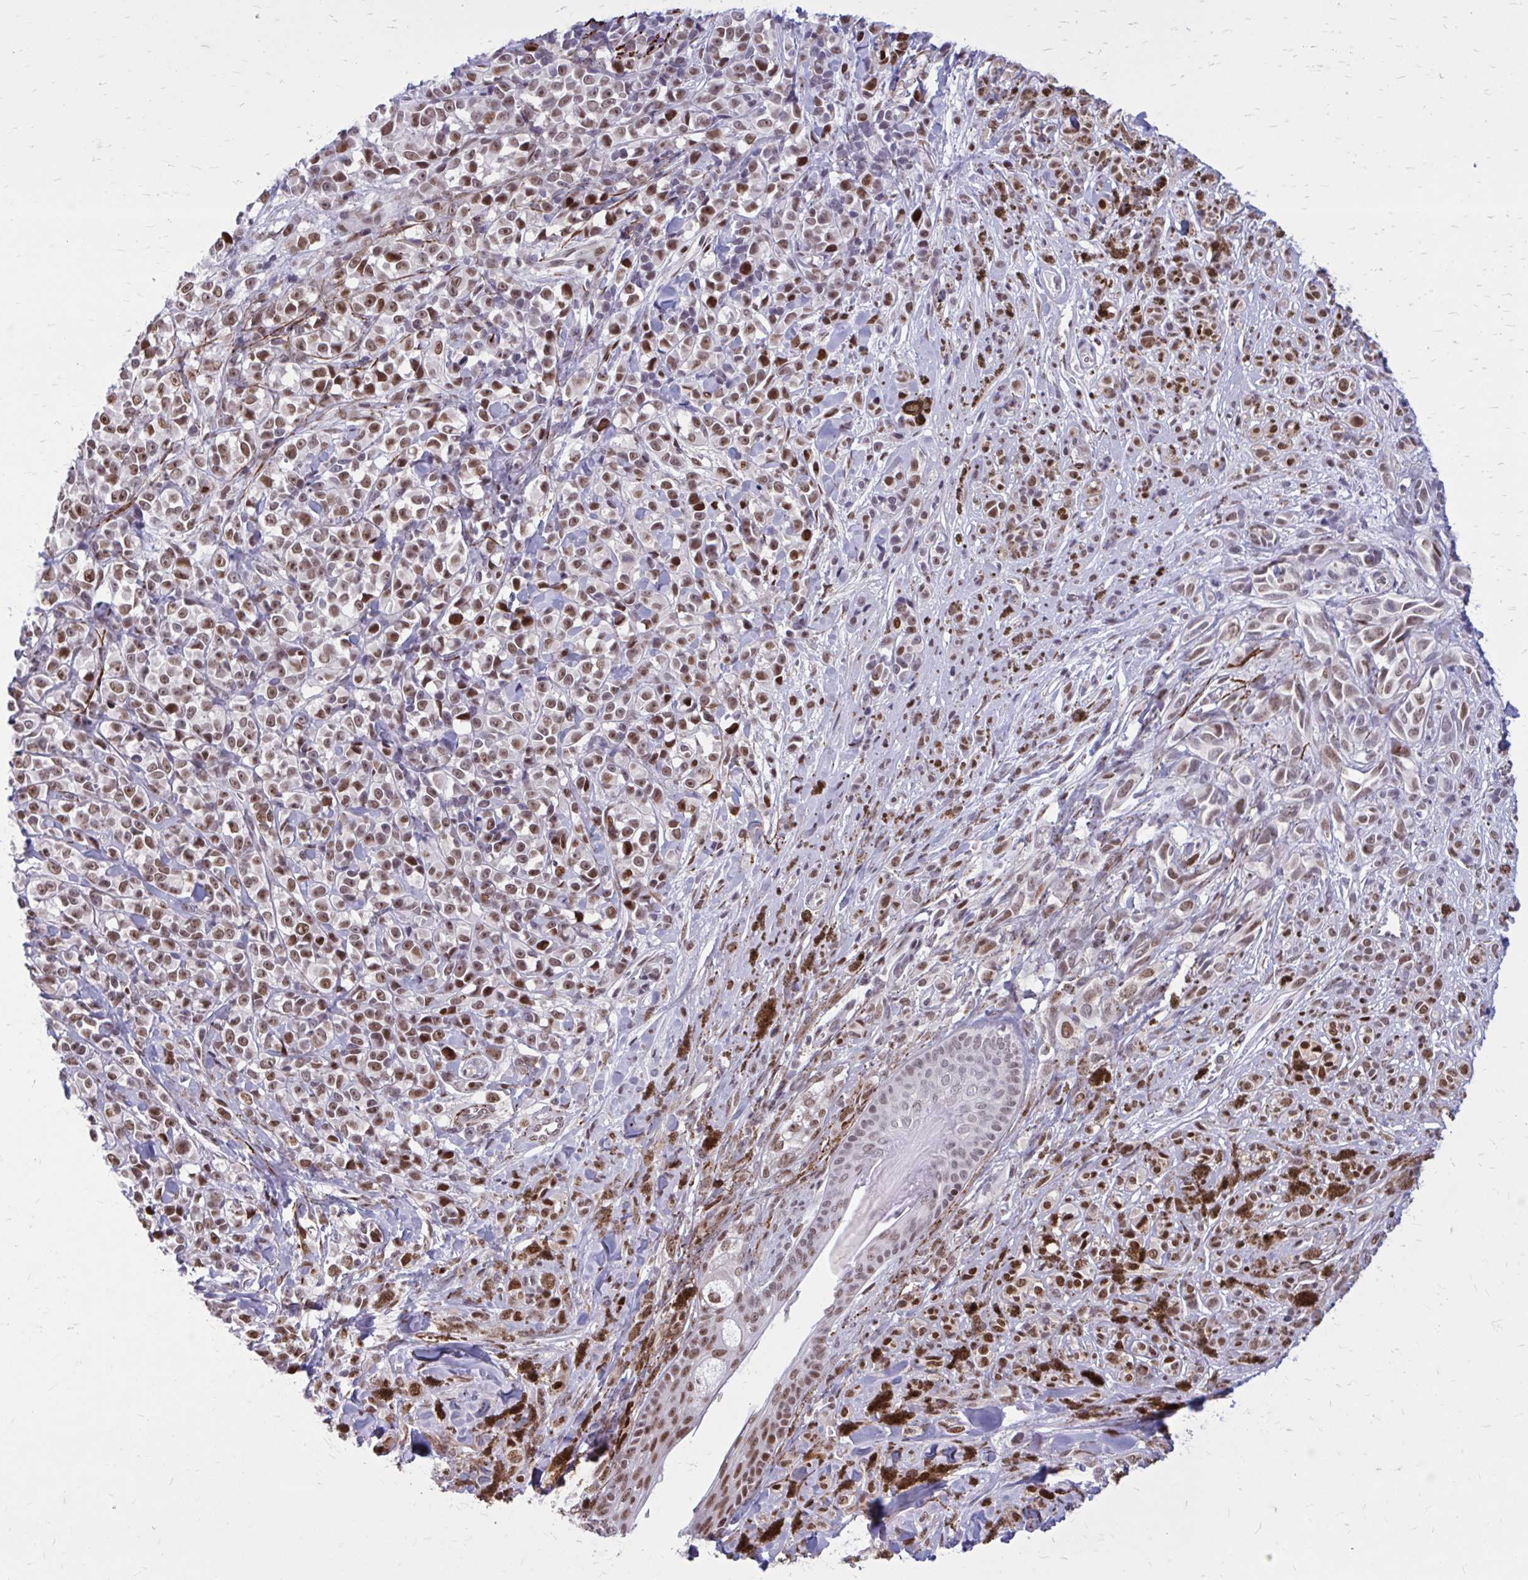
{"staining": {"intensity": "moderate", "quantity": ">75%", "location": "nuclear"}, "tissue": "melanoma", "cell_type": "Tumor cells", "image_type": "cancer", "snomed": [{"axis": "morphology", "description": "Malignant melanoma, NOS"}, {"axis": "topography", "description": "Skin"}], "caption": "Melanoma was stained to show a protein in brown. There is medium levels of moderate nuclear positivity in approximately >75% of tumor cells.", "gene": "PSME4", "patient": {"sex": "male", "age": 85}}